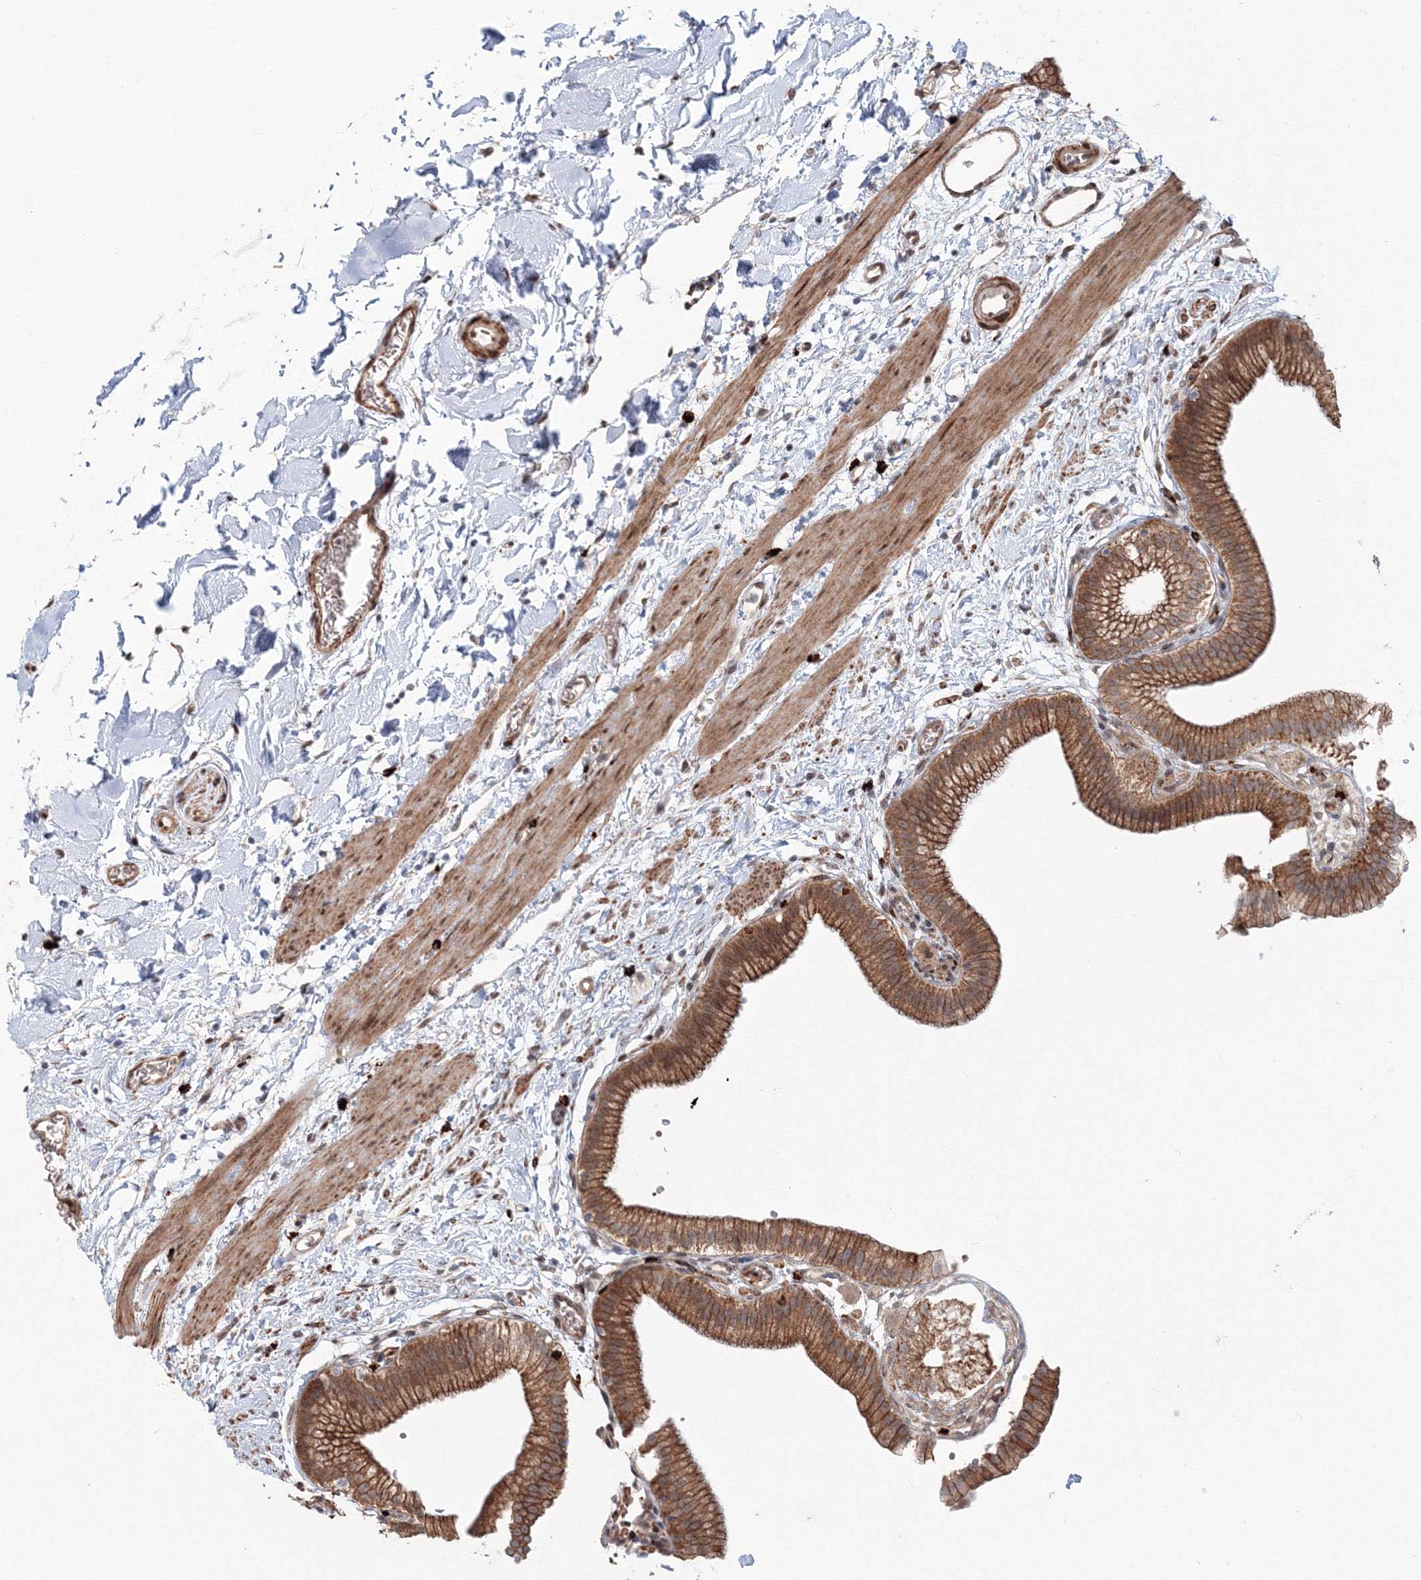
{"staining": {"intensity": "strong", "quantity": ">75%", "location": "cytoplasmic/membranous,nuclear"}, "tissue": "gallbladder", "cell_type": "Glandular cells", "image_type": "normal", "snomed": [{"axis": "morphology", "description": "Normal tissue, NOS"}, {"axis": "topography", "description": "Gallbladder"}], "caption": "Immunohistochemistry photomicrograph of benign gallbladder: gallbladder stained using immunohistochemistry (IHC) reveals high levels of strong protein expression localized specifically in the cytoplasmic/membranous,nuclear of glandular cells, appearing as a cytoplasmic/membranous,nuclear brown color.", "gene": "SH3PXD2A", "patient": {"sex": "male", "age": 55}}